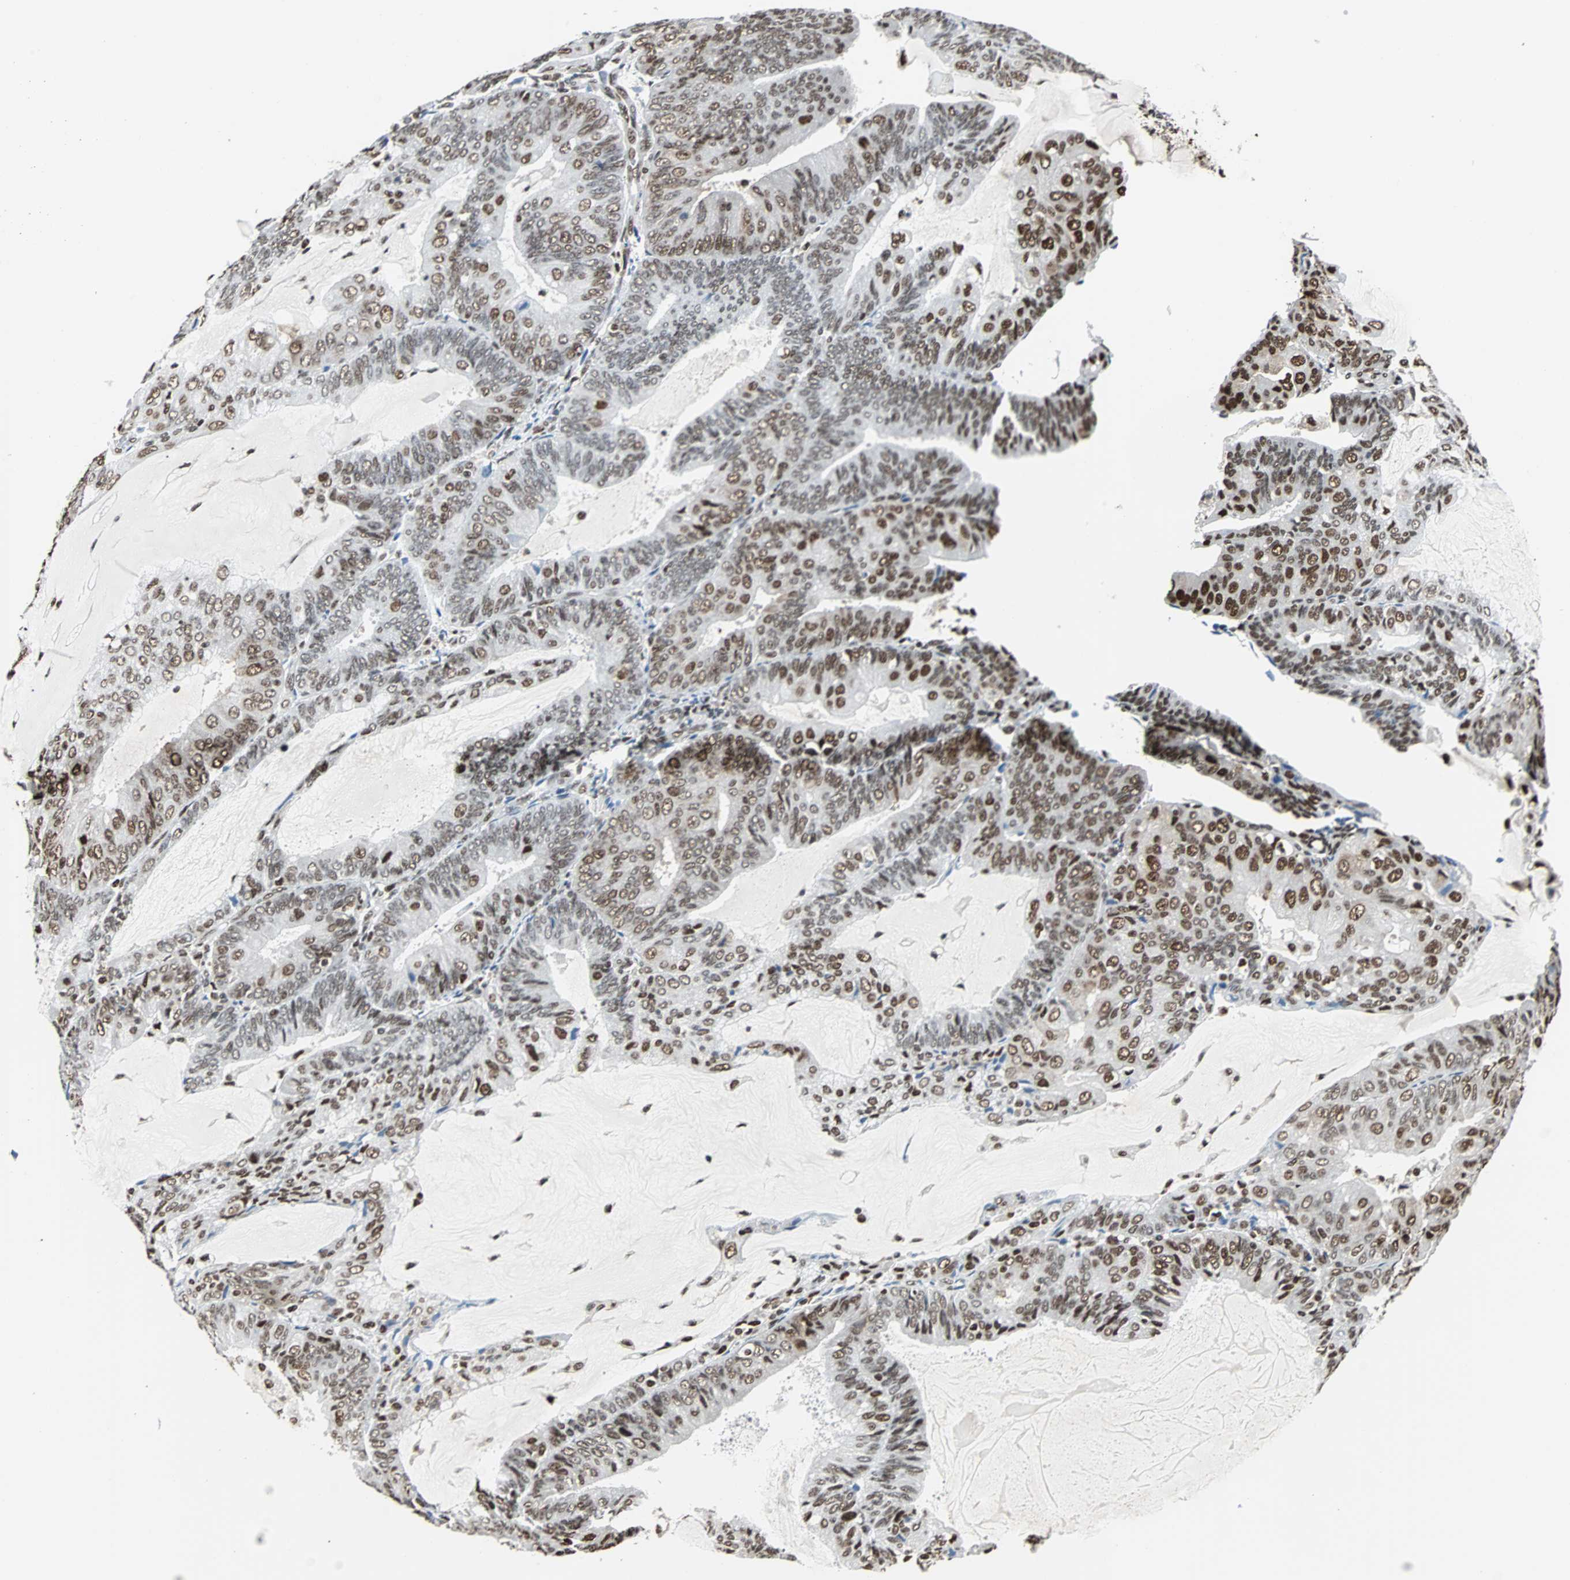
{"staining": {"intensity": "moderate", "quantity": ">75%", "location": "nuclear"}, "tissue": "endometrial cancer", "cell_type": "Tumor cells", "image_type": "cancer", "snomed": [{"axis": "morphology", "description": "Adenocarcinoma, NOS"}, {"axis": "topography", "description": "Endometrium"}], "caption": "High-magnification brightfield microscopy of endometrial cancer (adenocarcinoma) stained with DAB (3,3'-diaminobenzidine) (brown) and counterstained with hematoxylin (blue). tumor cells exhibit moderate nuclear staining is seen in approximately>75% of cells.", "gene": "XRCC4", "patient": {"sex": "female", "age": 81}}